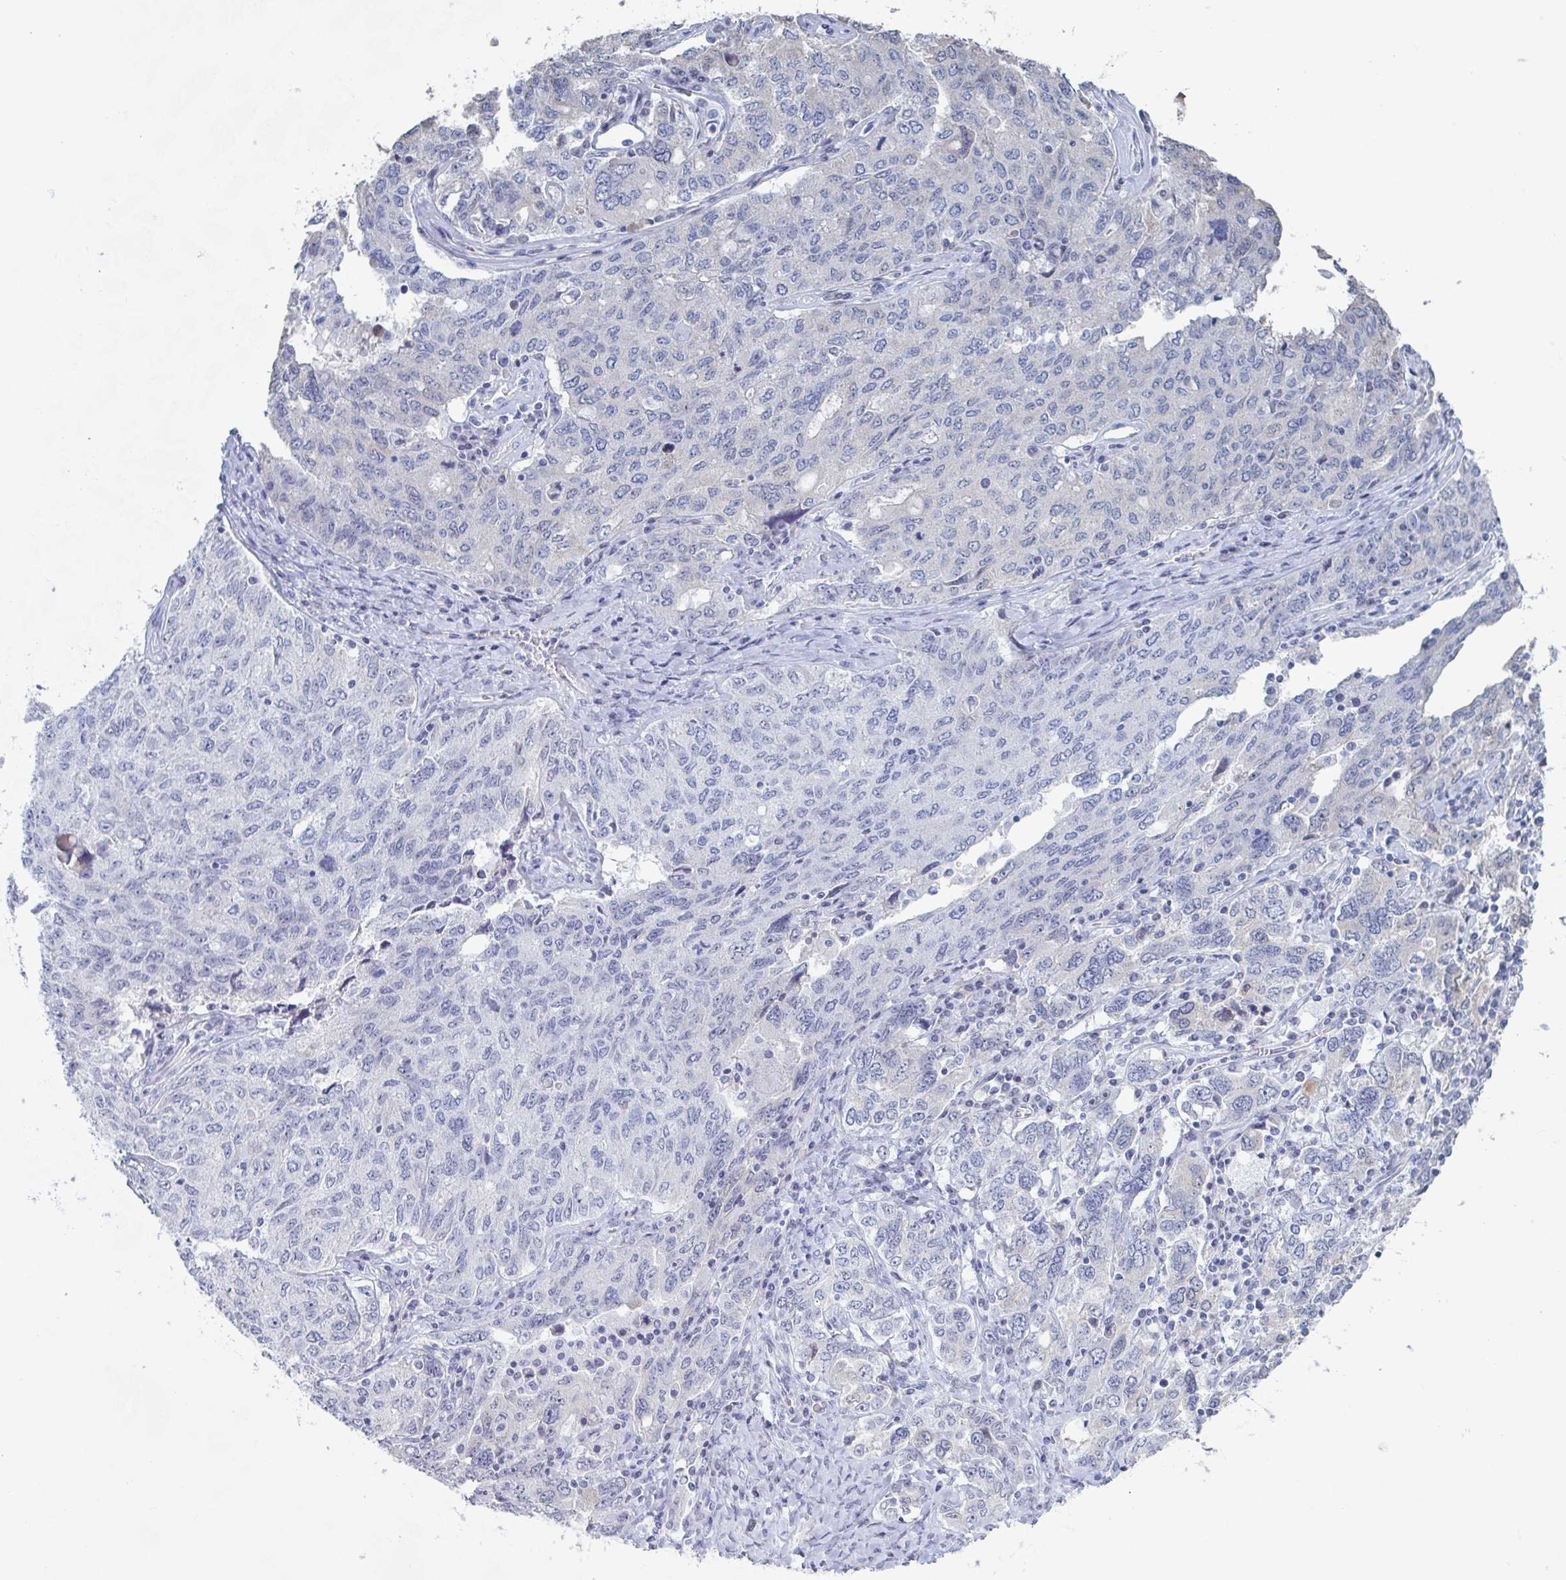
{"staining": {"intensity": "negative", "quantity": "none", "location": "none"}, "tissue": "ovarian cancer", "cell_type": "Tumor cells", "image_type": "cancer", "snomed": [{"axis": "morphology", "description": "Carcinoma, endometroid"}, {"axis": "topography", "description": "Ovary"}], "caption": "An image of ovarian cancer (endometroid carcinoma) stained for a protein reveals no brown staining in tumor cells.", "gene": "FOXA1", "patient": {"sex": "female", "age": 62}}